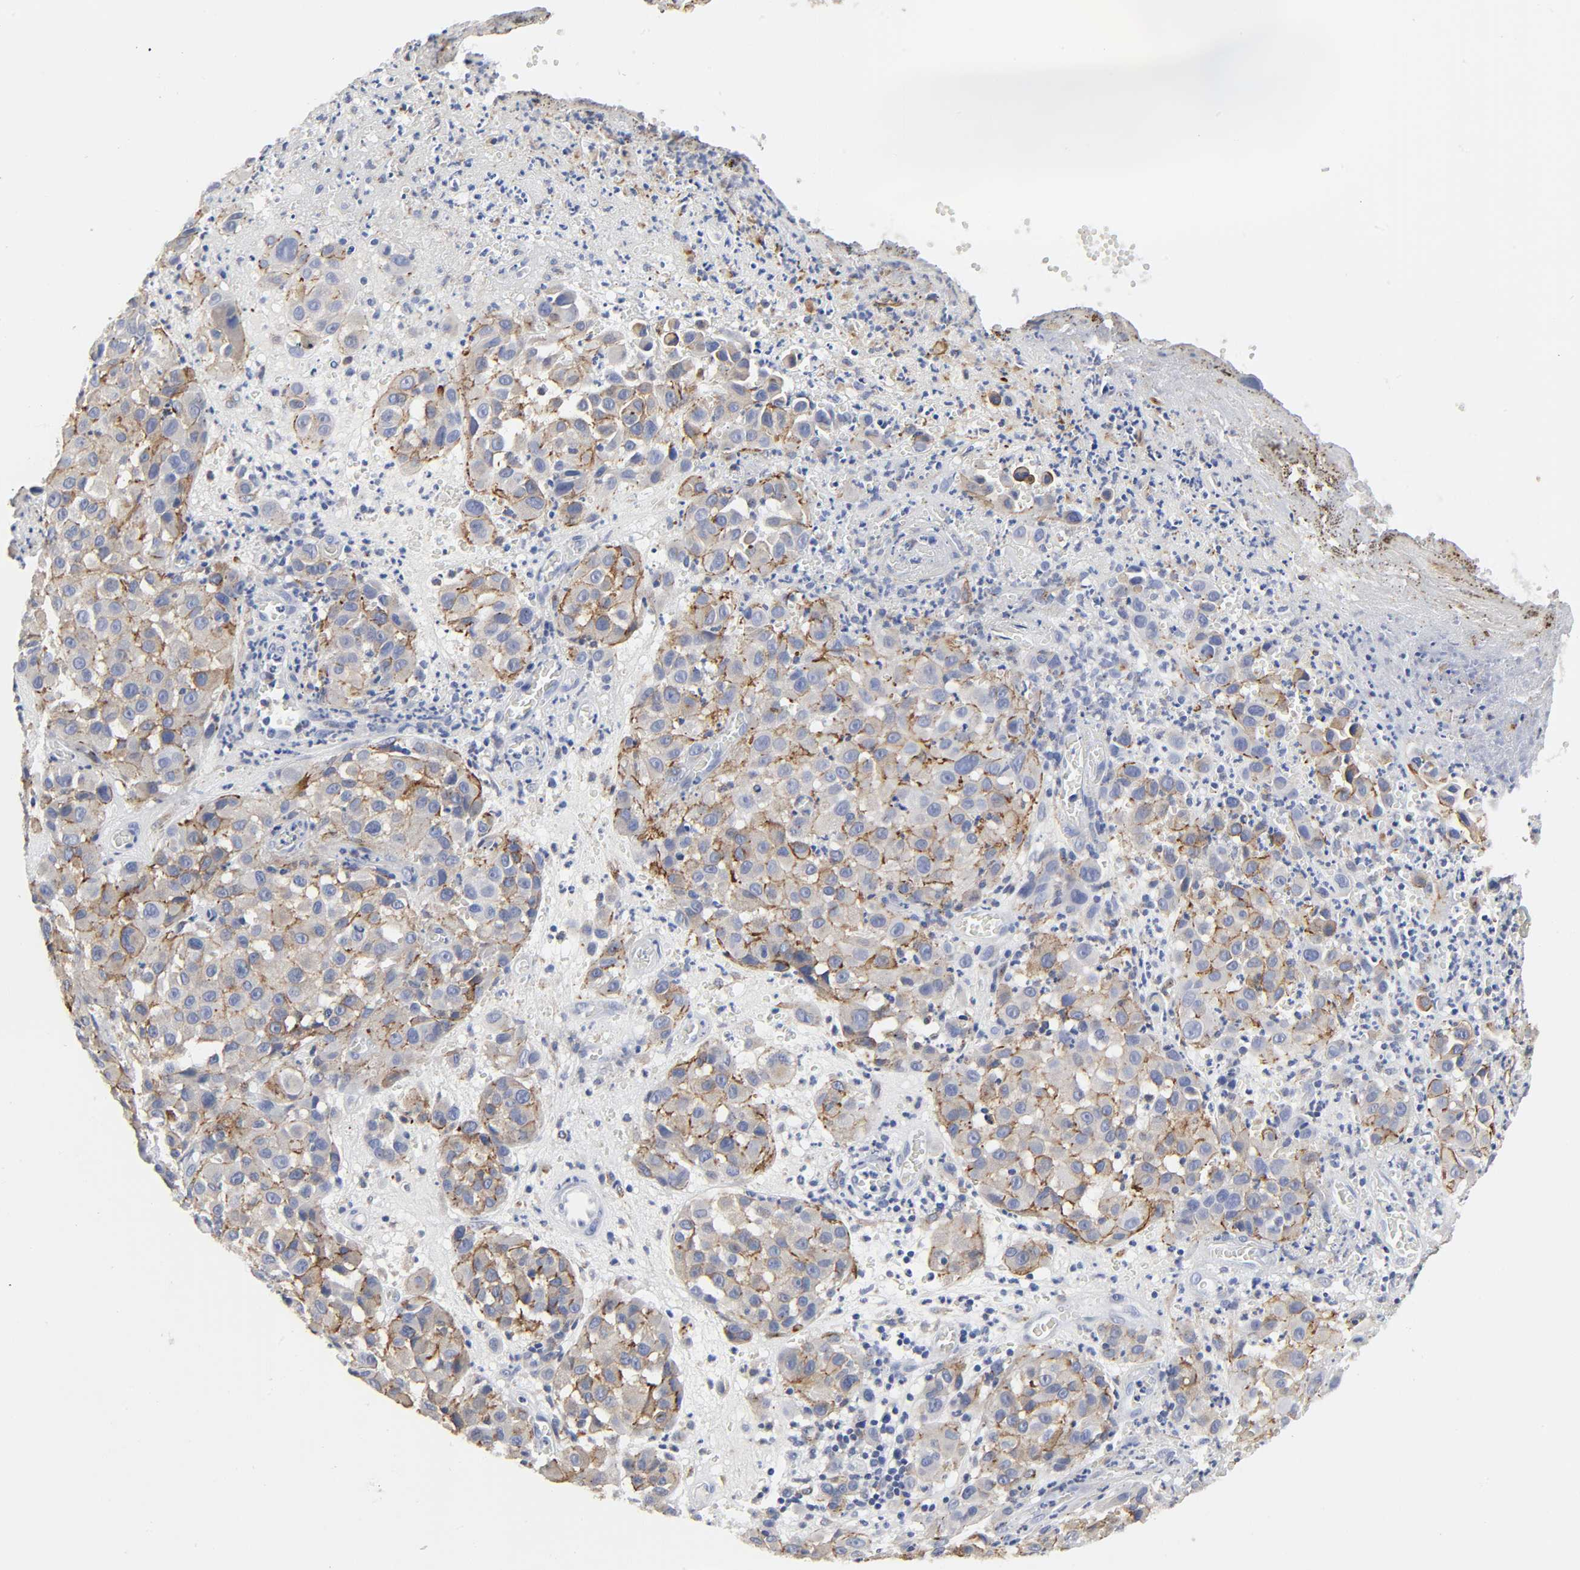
{"staining": {"intensity": "moderate", "quantity": "25%-75%", "location": "cytoplasmic/membranous"}, "tissue": "melanoma", "cell_type": "Tumor cells", "image_type": "cancer", "snomed": [{"axis": "morphology", "description": "Malignant melanoma, NOS"}, {"axis": "topography", "description": "Skin"}], "caption": "High-magnification brightfield microscopy of malignant melanoma stained with DAB (brown) and counterstained with hematoxylin (blue). tumor cells exhibit moderate cytoplasmic/membranous positivity is seen in approximately25%-75% of cells.", "gene": "LRP1", "patient": {"sex": "female", "age": 21}}